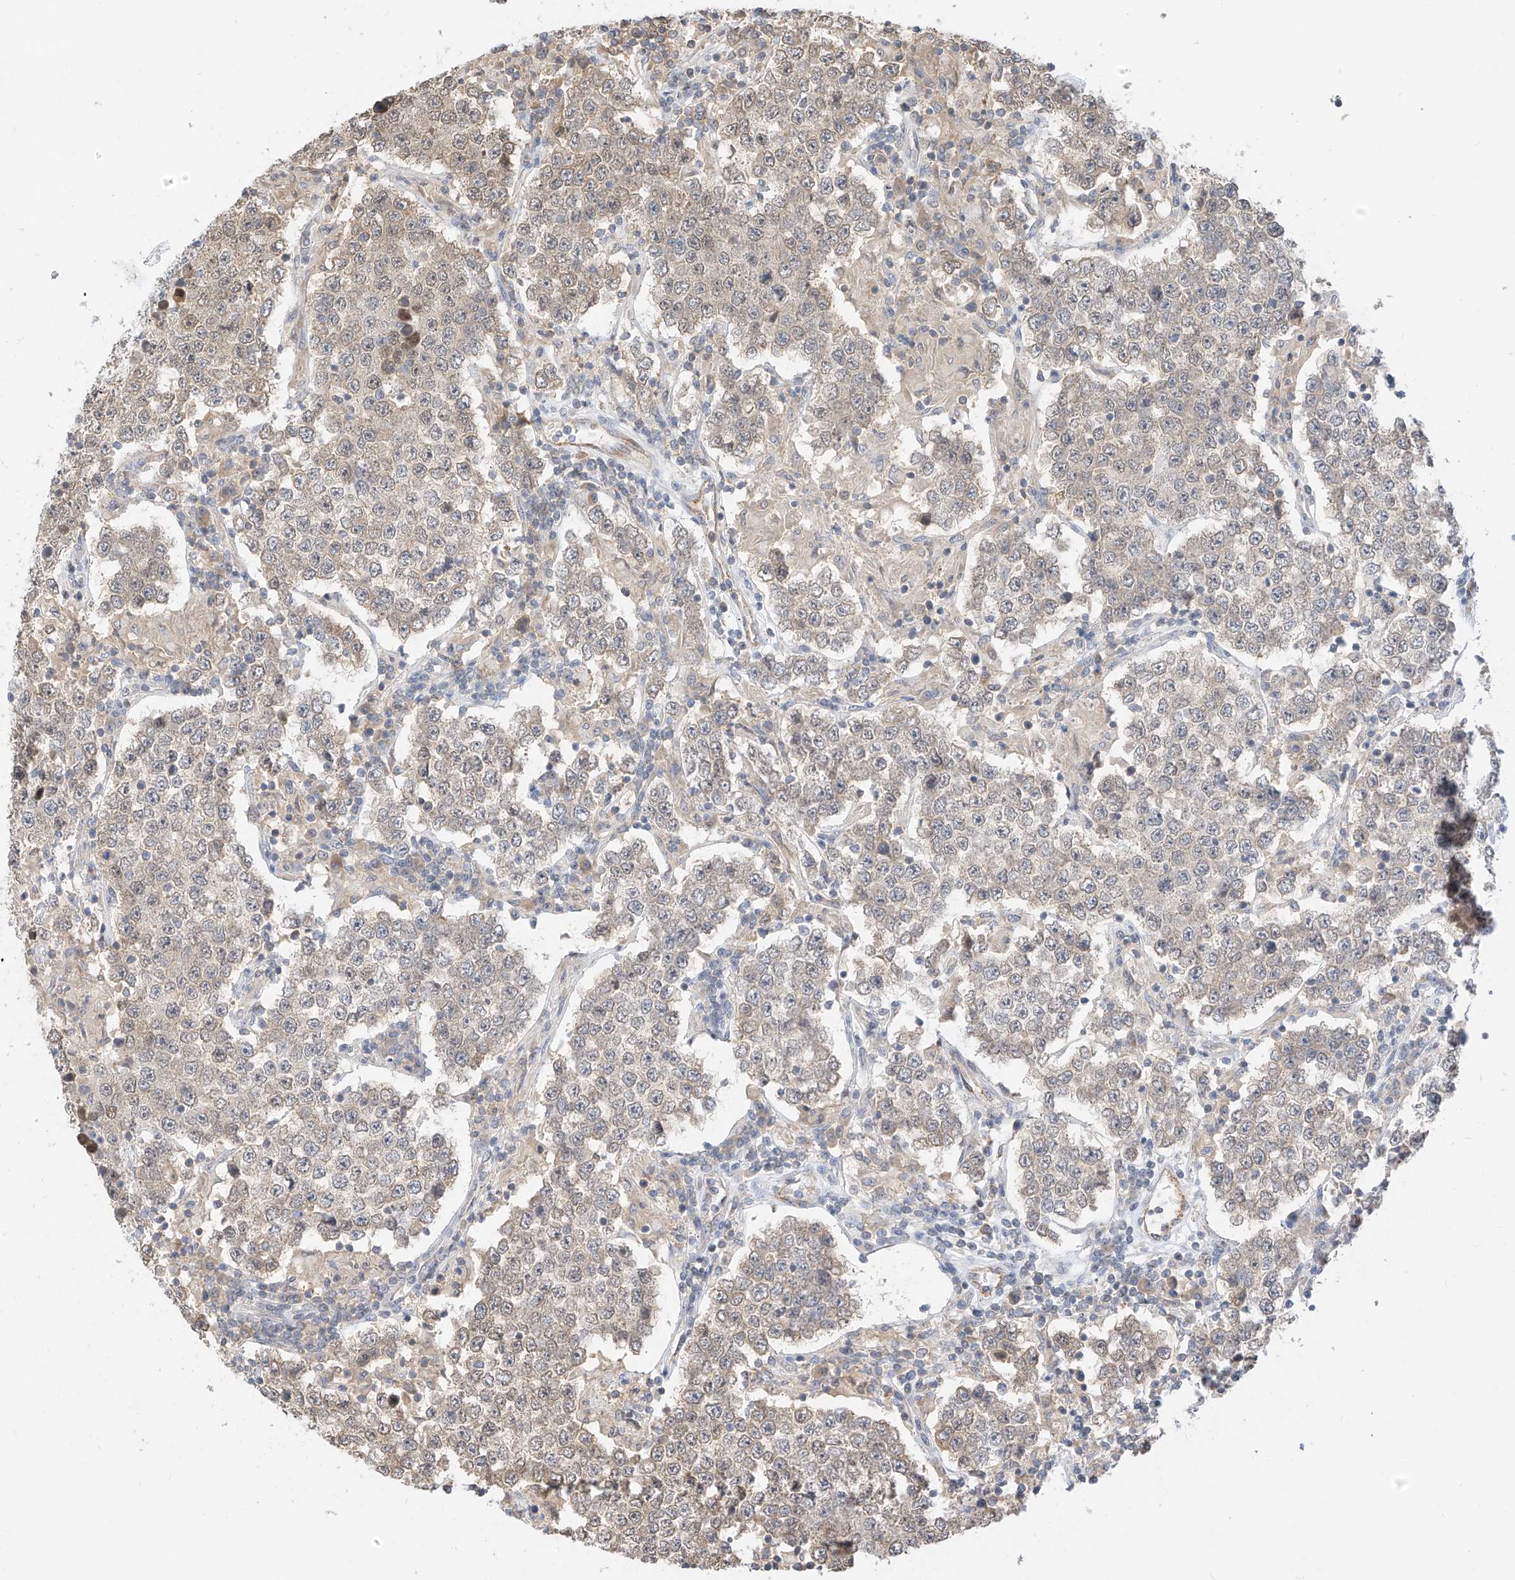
{"staining": {"intensity": "weak", "quantity": "25%-75%", "location": "cytoplasmic/membranous"}, "tissue": "testis cancer", "cell_type": "Tumor cells", "image_type": "cancer", "snomed": [{"axis": "morphology", "description": "Normal tissue, NOS"}, {"axis": "morphology", "description": "Urothelial carcinoma, High grade"}, {"axis": "morphology", "description": "Seminoma, NOS"}, {"axis": "morphology", "description": "Carcinoma, Embryonal, NOS"}, {"axis": "topography", "description": "Urinary bladder"}, {"axis": "topography", "description": "Testis"}], "caption": "Immunohistochemical staining of human testis cancer (seminoma) reveals weak cytoplasmic/membranous protein expression in about 25%-75% of tumor cells.", "gene": "PPA2", "patient": {"sex": "male", "age": 41}}